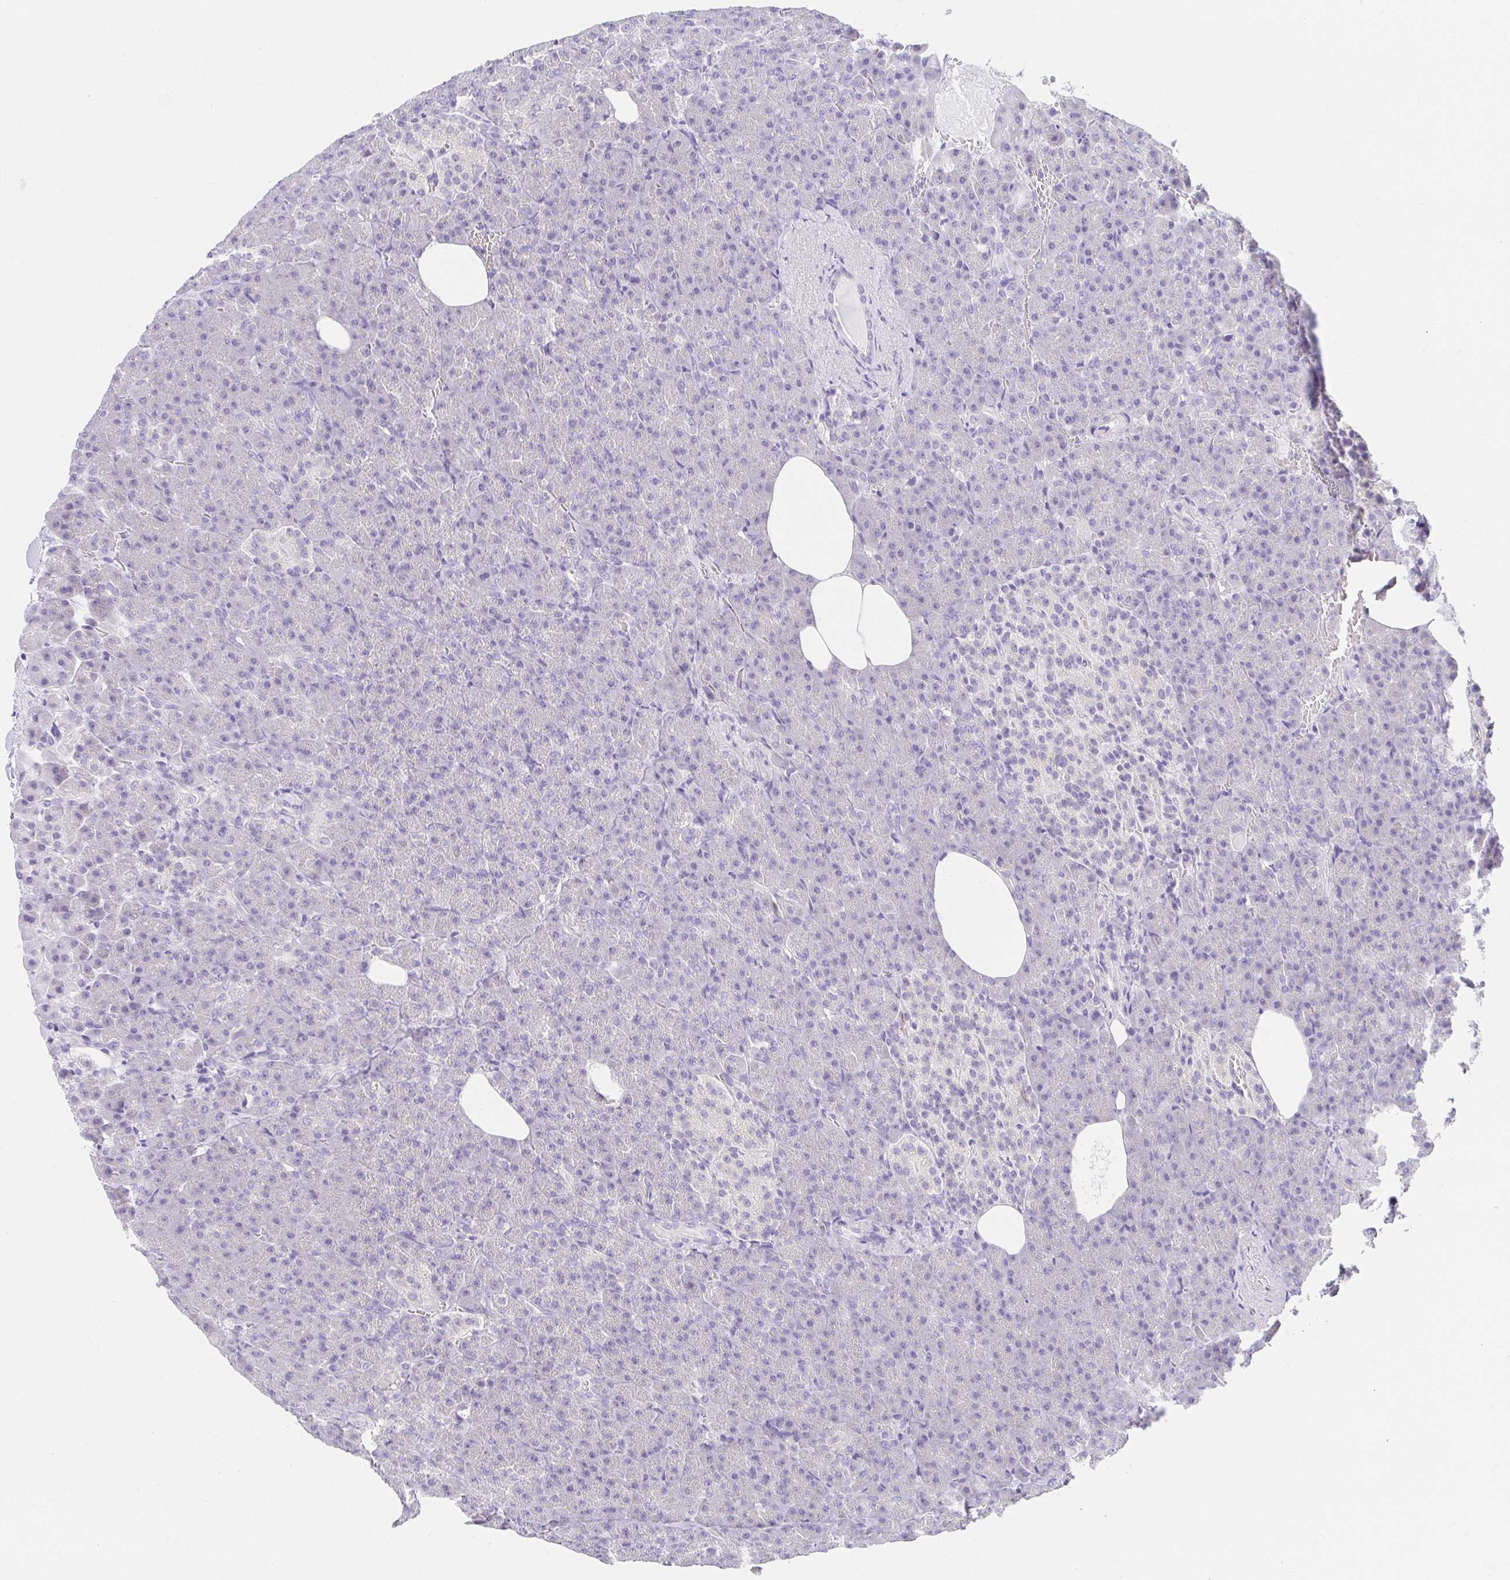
{"staining": {"intensity": "negative", "quantity": "none", "location": "none"}, "tissue": "pancreas", "cell_type": "Exocrine glandular cells", "image_type": "normal", "snomed": [{"axis": "morphology", "description": "Normal tissue, NOS"}, {"axis": "topography", "description": "Pancreas"}], "caption": "DAB immunohistochemical staining of normal human pancreas demonstrates no significant expression in exocrine glandular cells.", "gene": "VGLL1", "patient": {"sex": "female", "age": 74}}